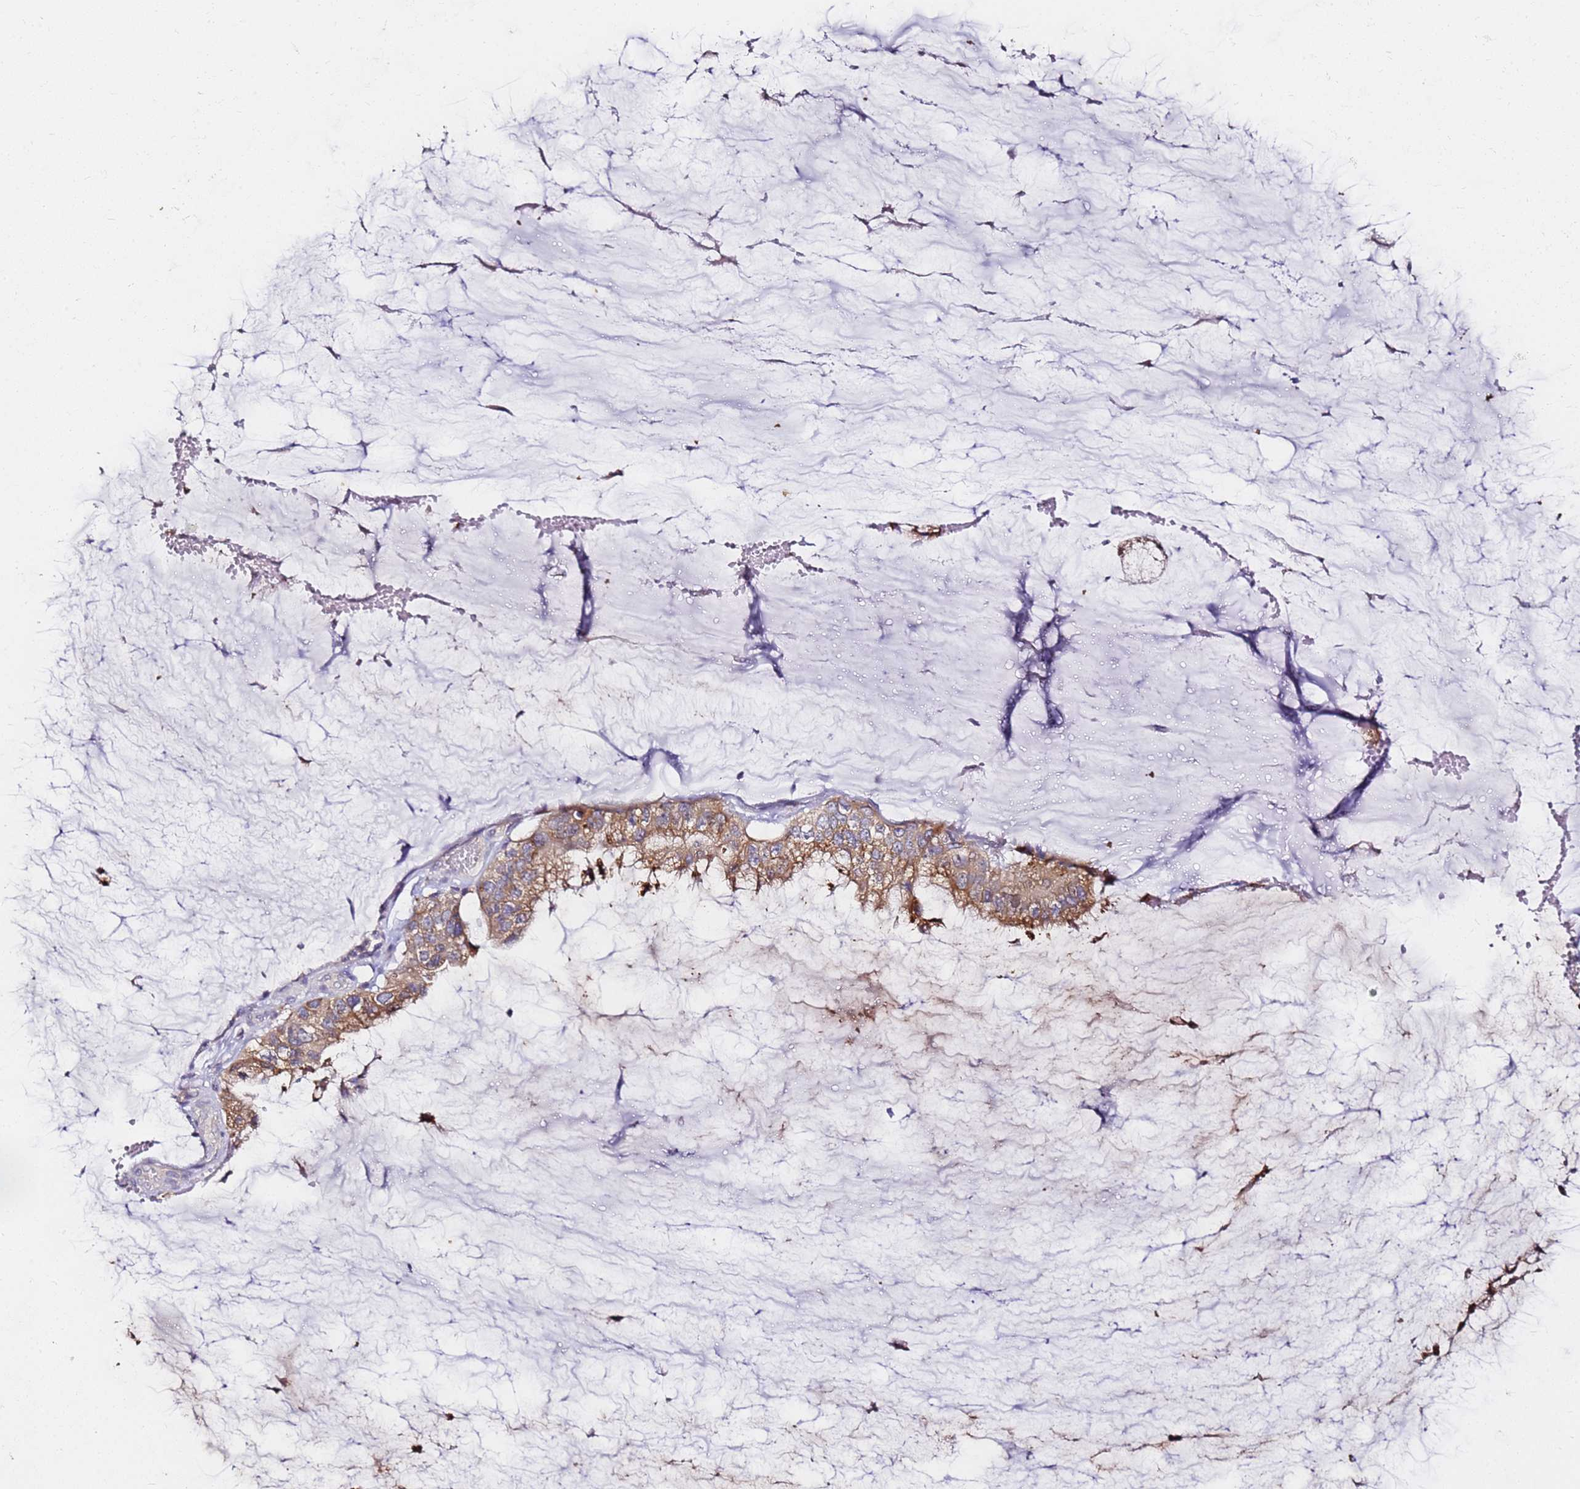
{"staining": {"intensity": "moderate", "quantity": ">75%", "location": "cytoplasmic/membranous"}, "tissue": "ovarian cancer", "cell_type": "Tumor cells", "image_type": "cancer", "snomed": [{"axis": "morphology", "description": "Cystadenocarcinoma, mucinous, NOS"}, {"axis": "topography", "description": "Ovary"}], "caption": "Ovarian mucinous cystadenocarcinoma stained for a protein reveals moderate cytoplasmic/membranous positivity in tumor cells. (Stains: DAB (3,3'-diaminobenzidine) in brown, nuclei in blue, Microscopy: brightfield microscopy at high magnification).", "gene": "SRRM5", "patient": {"sex": "female", "age": 39}}